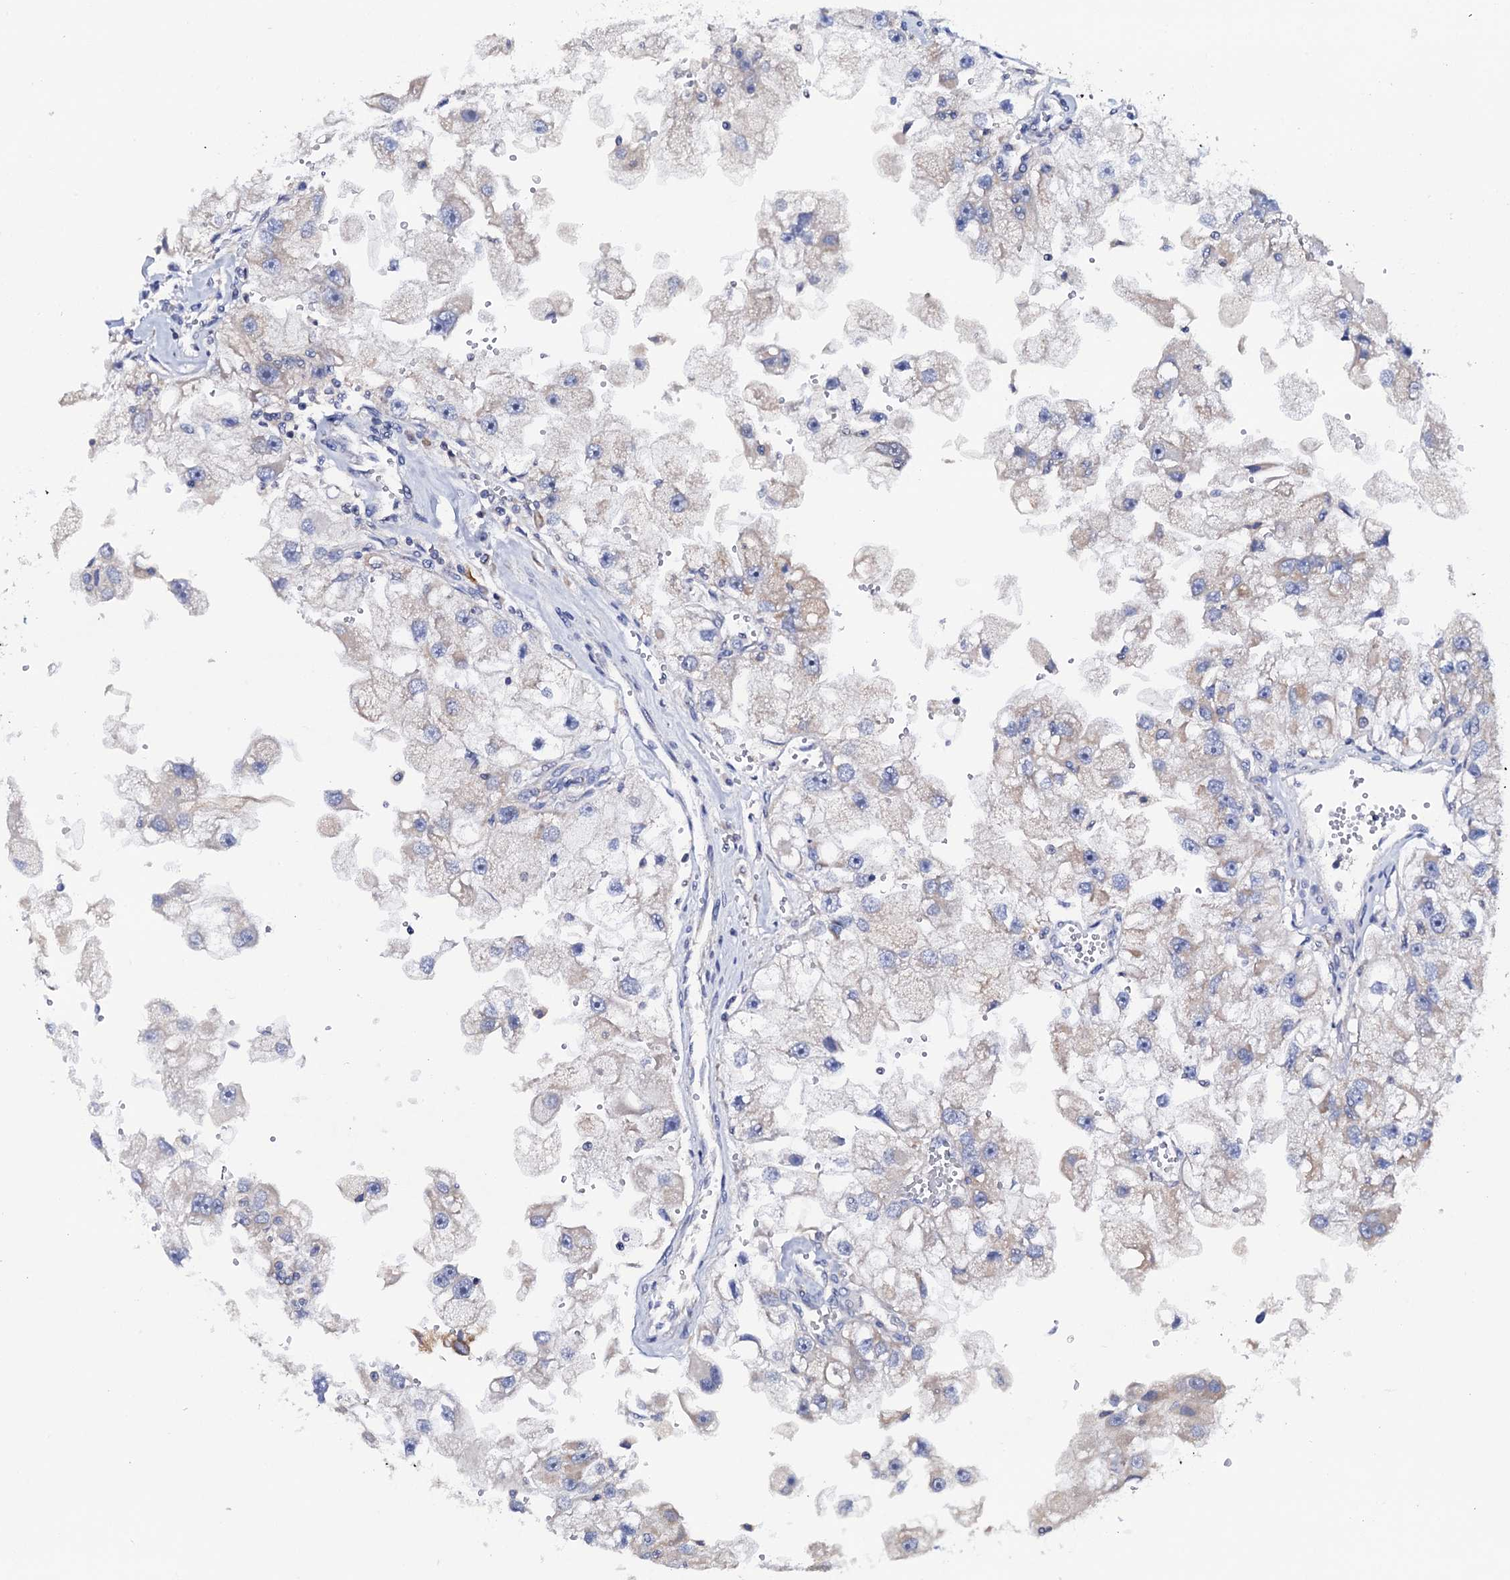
{"staining": {"intensity": "negative", "quantity": "none", "location": "none"}, "tissue": "renal cancer", "cell_type": "Tumor cells", "image_type": "cancer", "snomed": [{"axis": "morphology", "description": "Adenocarcinoma, NOS"}, {"axis": "topography", "description": "Kidney"}], "caption": "Protein analysis of renal adenocarcinoma reveals no significant positivity in tumor cells.", "gene": "MRPL48", "patient": {"sex": "male", "age": 63}}